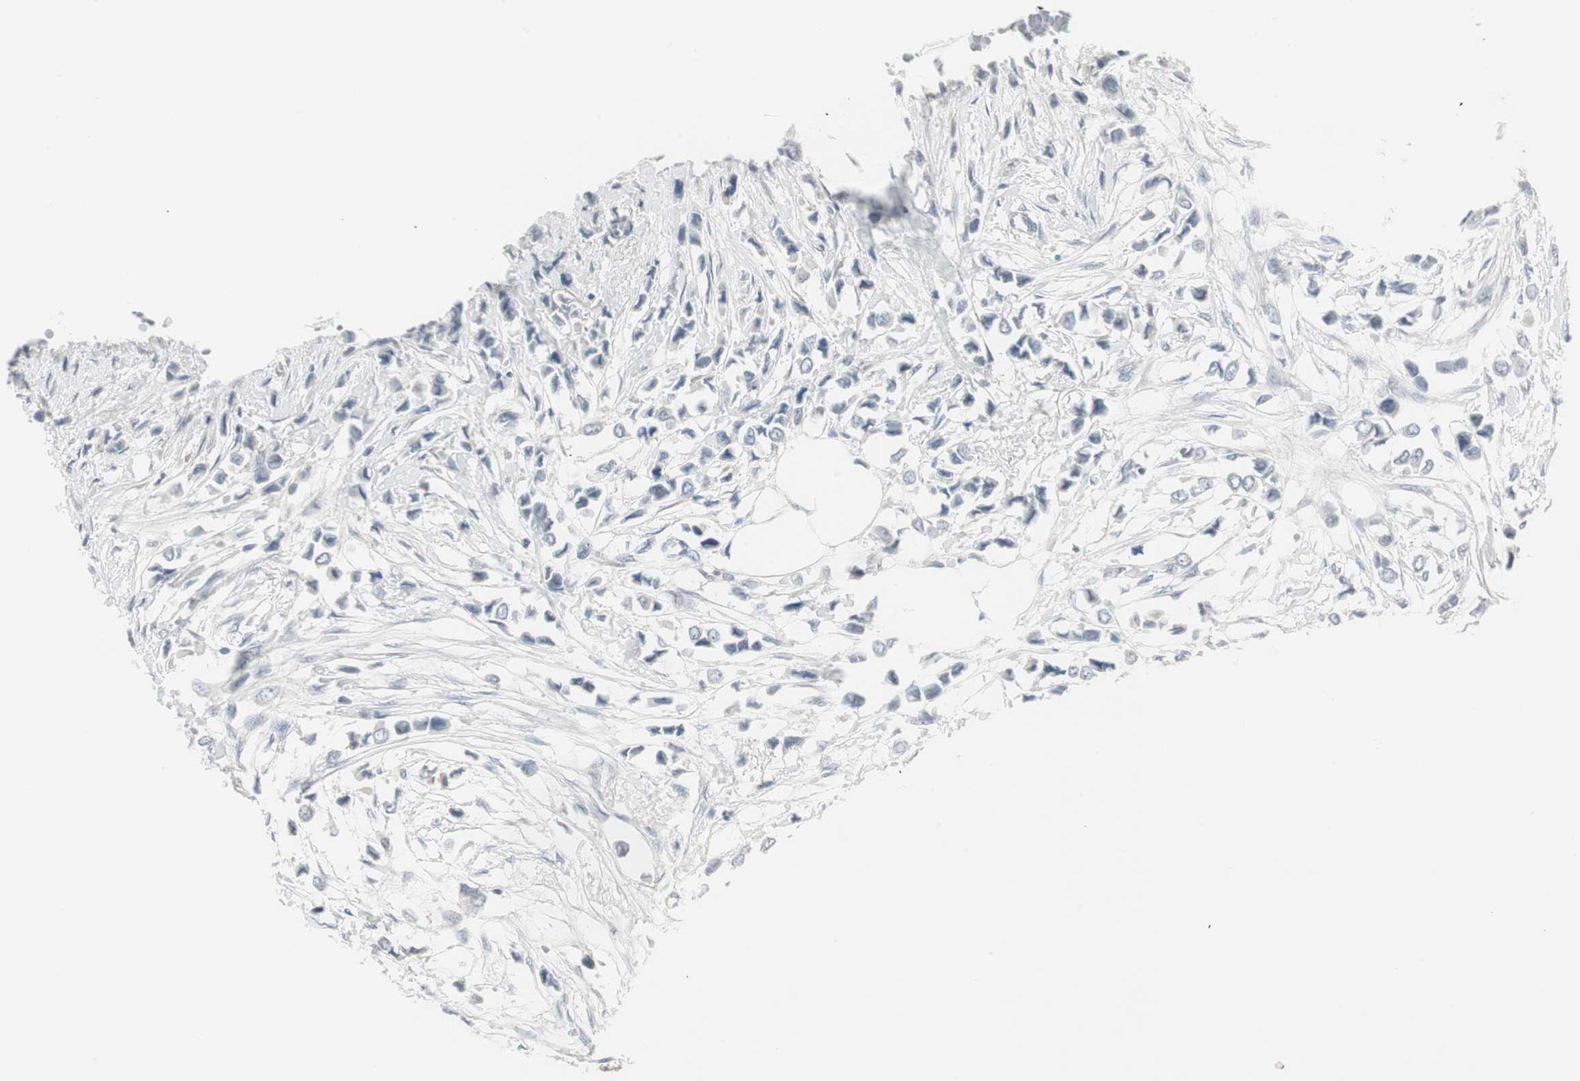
{"staining": {"intensity": "negative", "quantity": "none", "location": "none"}, "tissue": "breast cancer", "cell_type": "Tumor cells", "image_type": "cancer", "snomed": [{"axis": "morphology", "description": "Lobular carcinoma"}, {"axis": "topography", "description": "Breast"}], "caption": "This micrograph is of breast cancer stained with immunohistochemistry to label a protein in brown with the nuclei are counter-stained blue. There is no positivity in tumor cells.", "gene": "DMPK", "patient": {"sex": "female", "age": 51}}